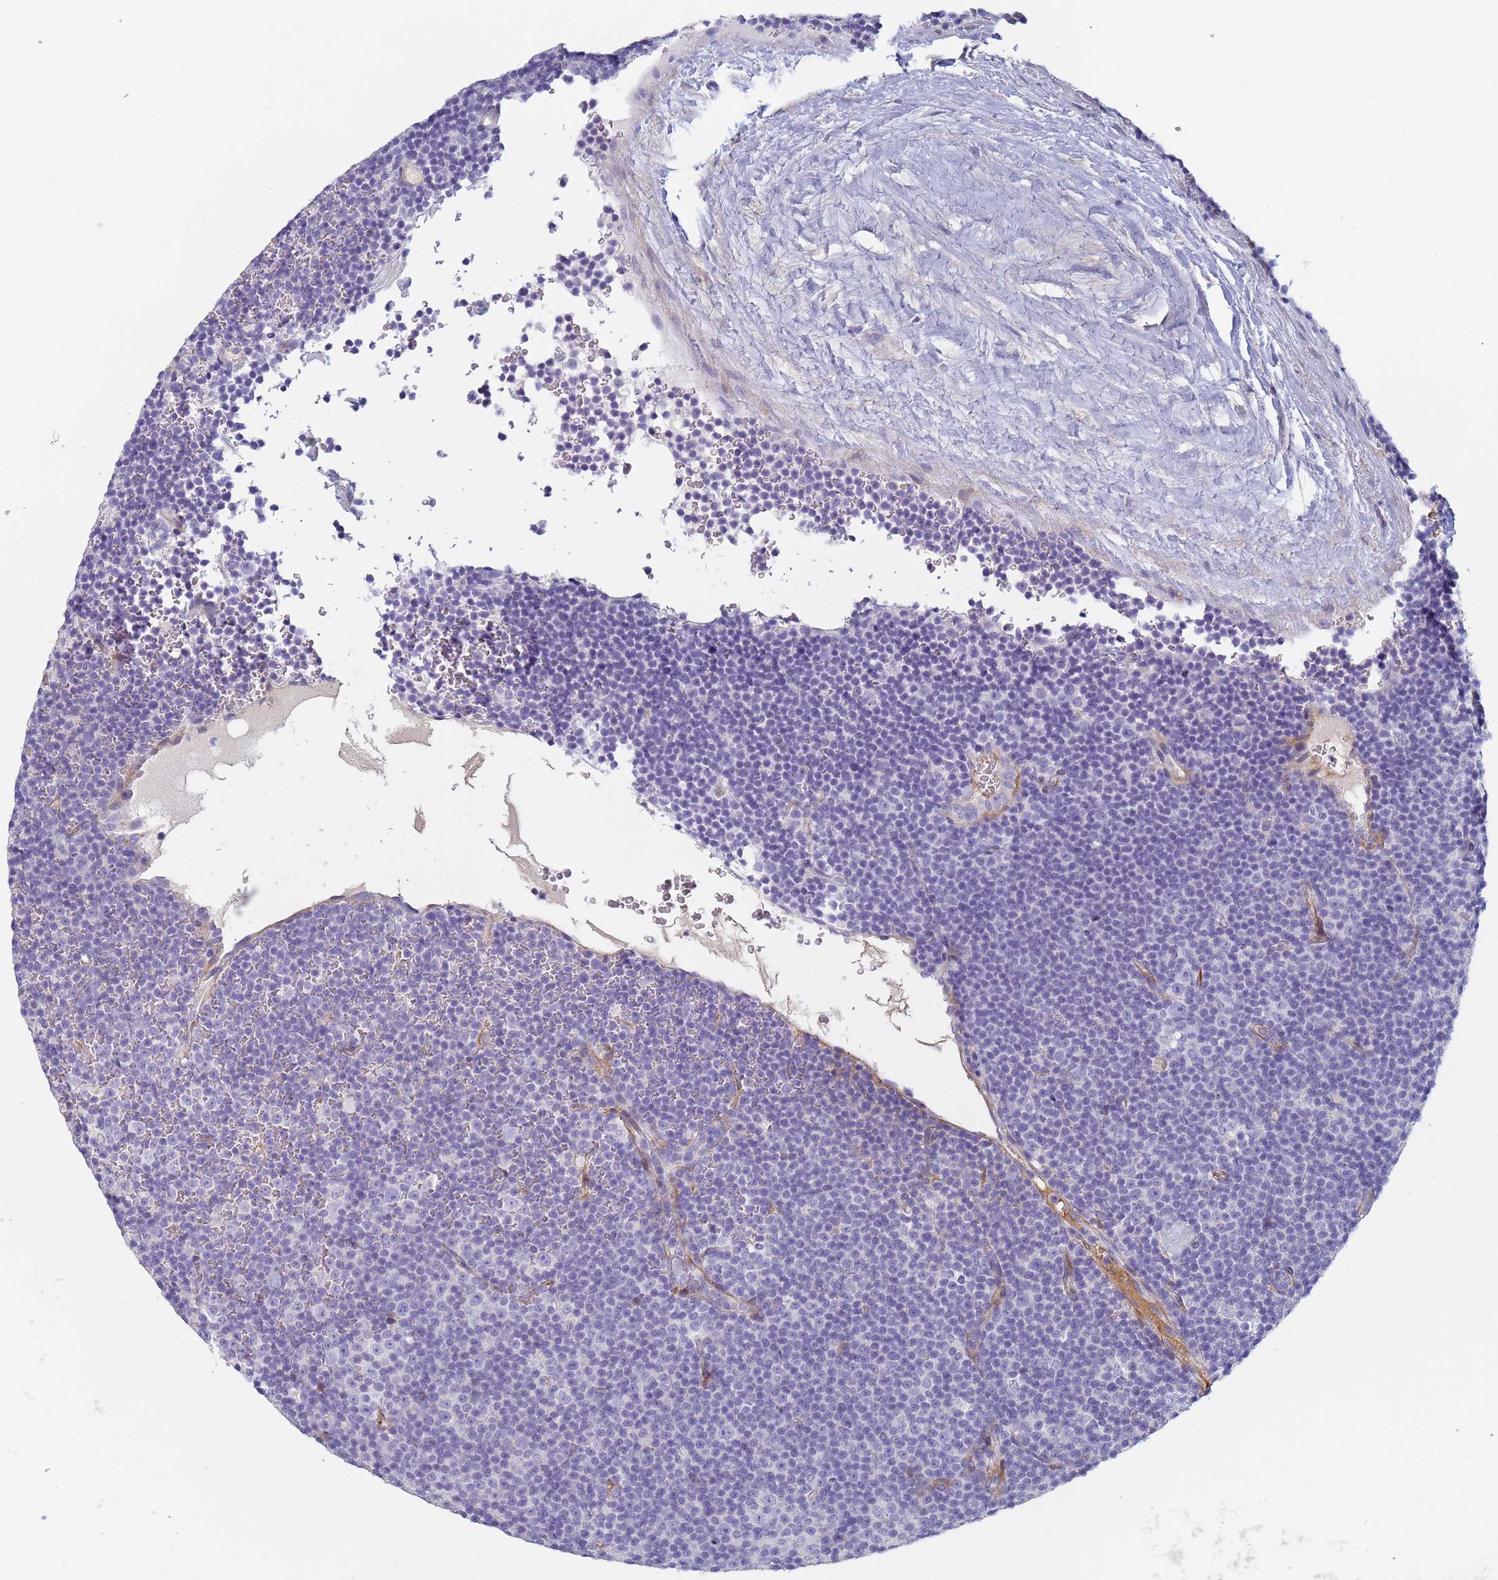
{"staining": {"intensity": "negative", "quantity": "none", "location": "none"}, "tissue": "lymphoma", "cell_type": "Tumor cells", "image_type": "cancer", "snomed": [{"axis": "morphology", "description": "Malignant lymphoma, non-Hodgkin's type, Low grade"}, {"axis": "topography", "description": "Lymph node"}], "caption": "Immunohistochemical staining of human lymphoma shows no significant positivity in tumor cells. (DAB (3,3'-diaminobenzidine) IHC, high magnification).", "gene": "ABCA8", "patient": {"sex": "female", "age": 67}}